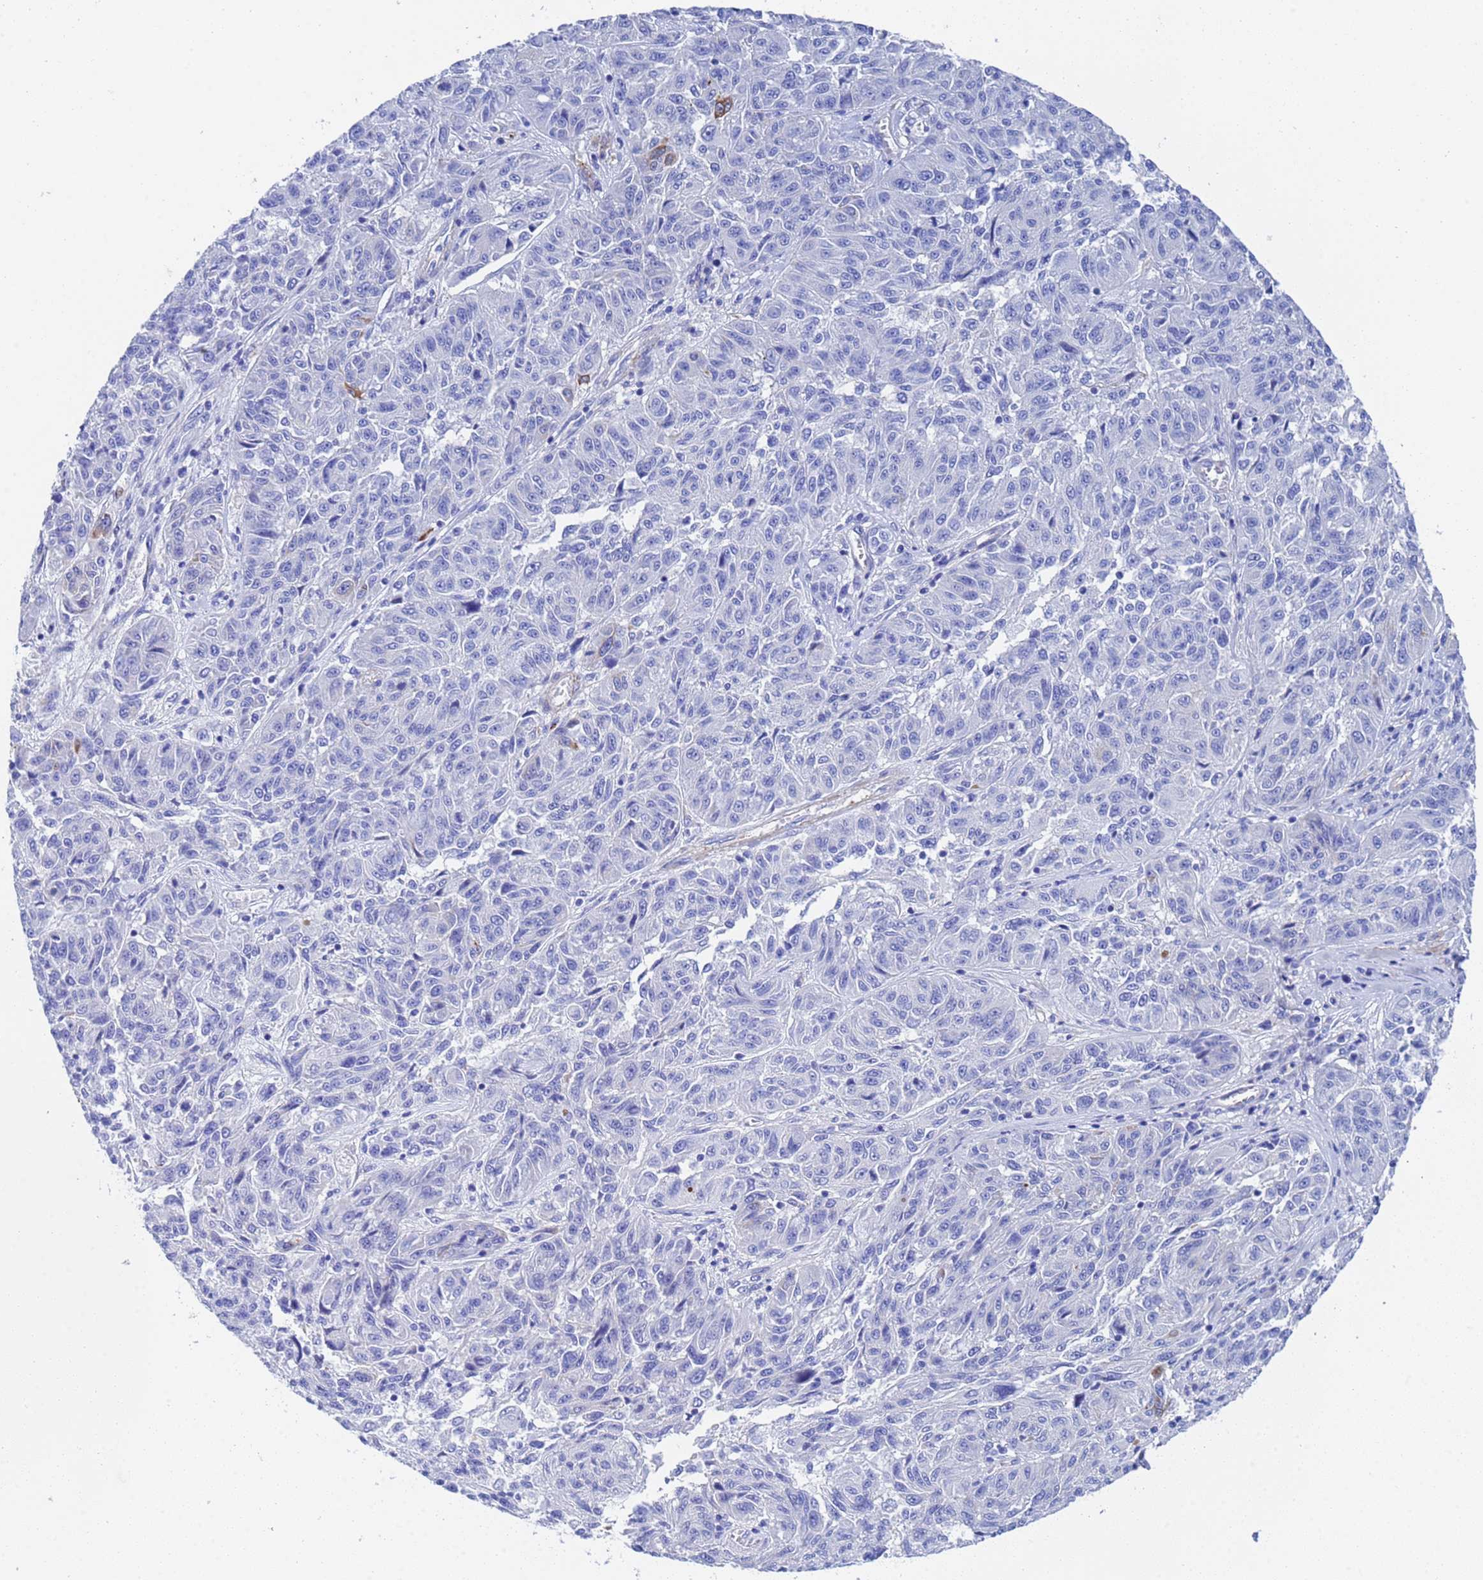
{"staining": {"intensity": "negative", "quantity": "none", "location": "none"}, "tissue": "melanoma", "cell_type": "Tumor cells", "image_type": "cancer", "snomed": [{"axis": "morphology", "description": "Malignant melanoma, NOS"}, {"axis": "topography", "description": "Skin"}], "caption": "Tumor cells are negative for protein expression in human melanoma.", "gene": "CST4", "patient": {"sex": "male", "age": 53}}